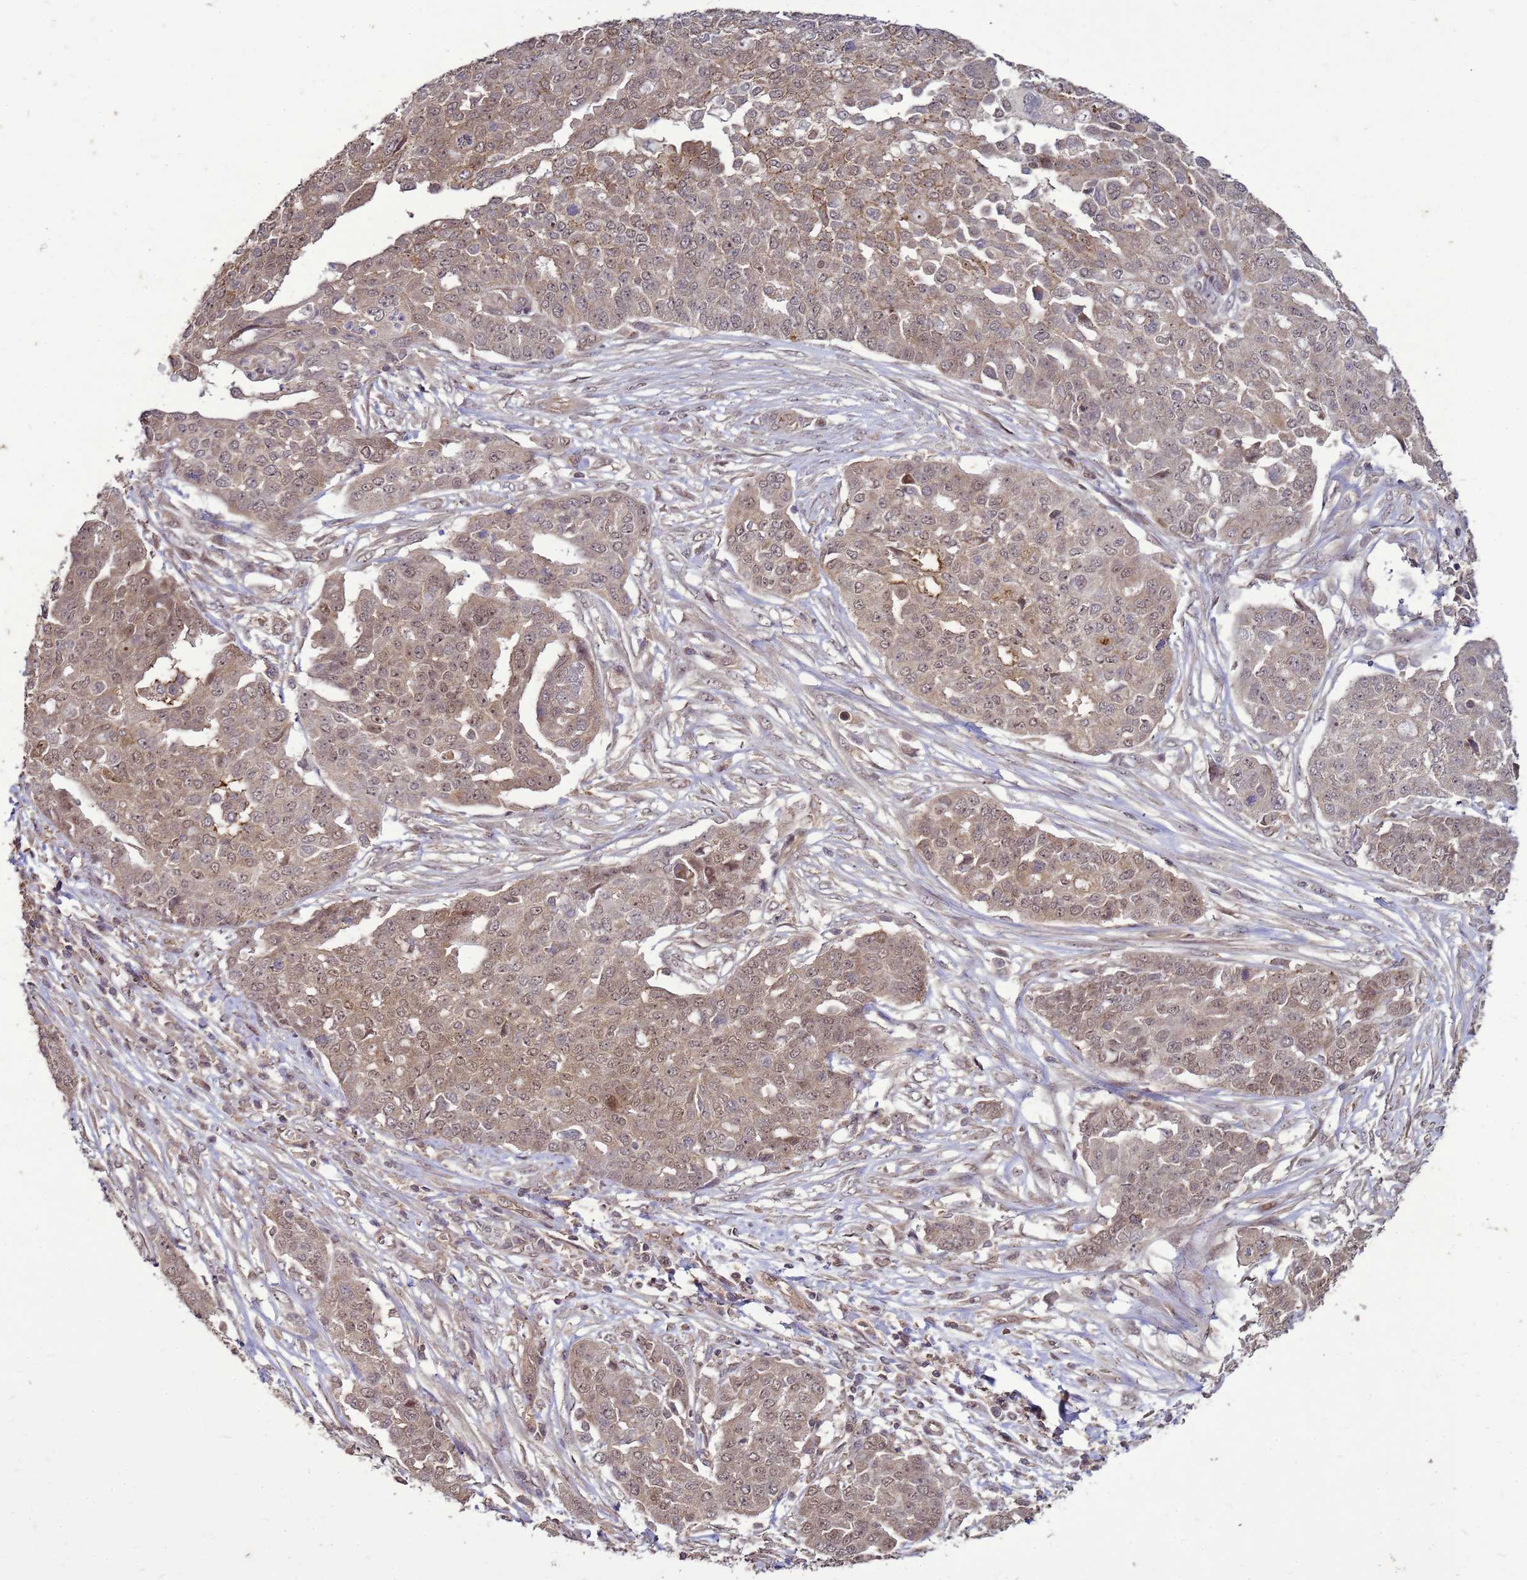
{"staining": {"intensity": "weak", "quantity": ">75%", "location": "cytoplasmic/membranous,nuclear"}, "tissue": "ovarian cancer", "cell_type": "Tumor cells", "image_type": "cancer", "snomed": [{"axis": "morphology", "description": "Cystadenocarcinoma, serous, NOS"}, {"axis": "topography", "description": "Soft tissue"}, {"axis": "topography", "description": "Ovary"}], "caption": "Immunohistochemical staining of human ovarian cancer displays weak cytoplasmic/membranous and nuclear protein staining in about >75% of tumor cells.", "gene": "CRBN", "patient": {"sex": "female", "age": 57}}